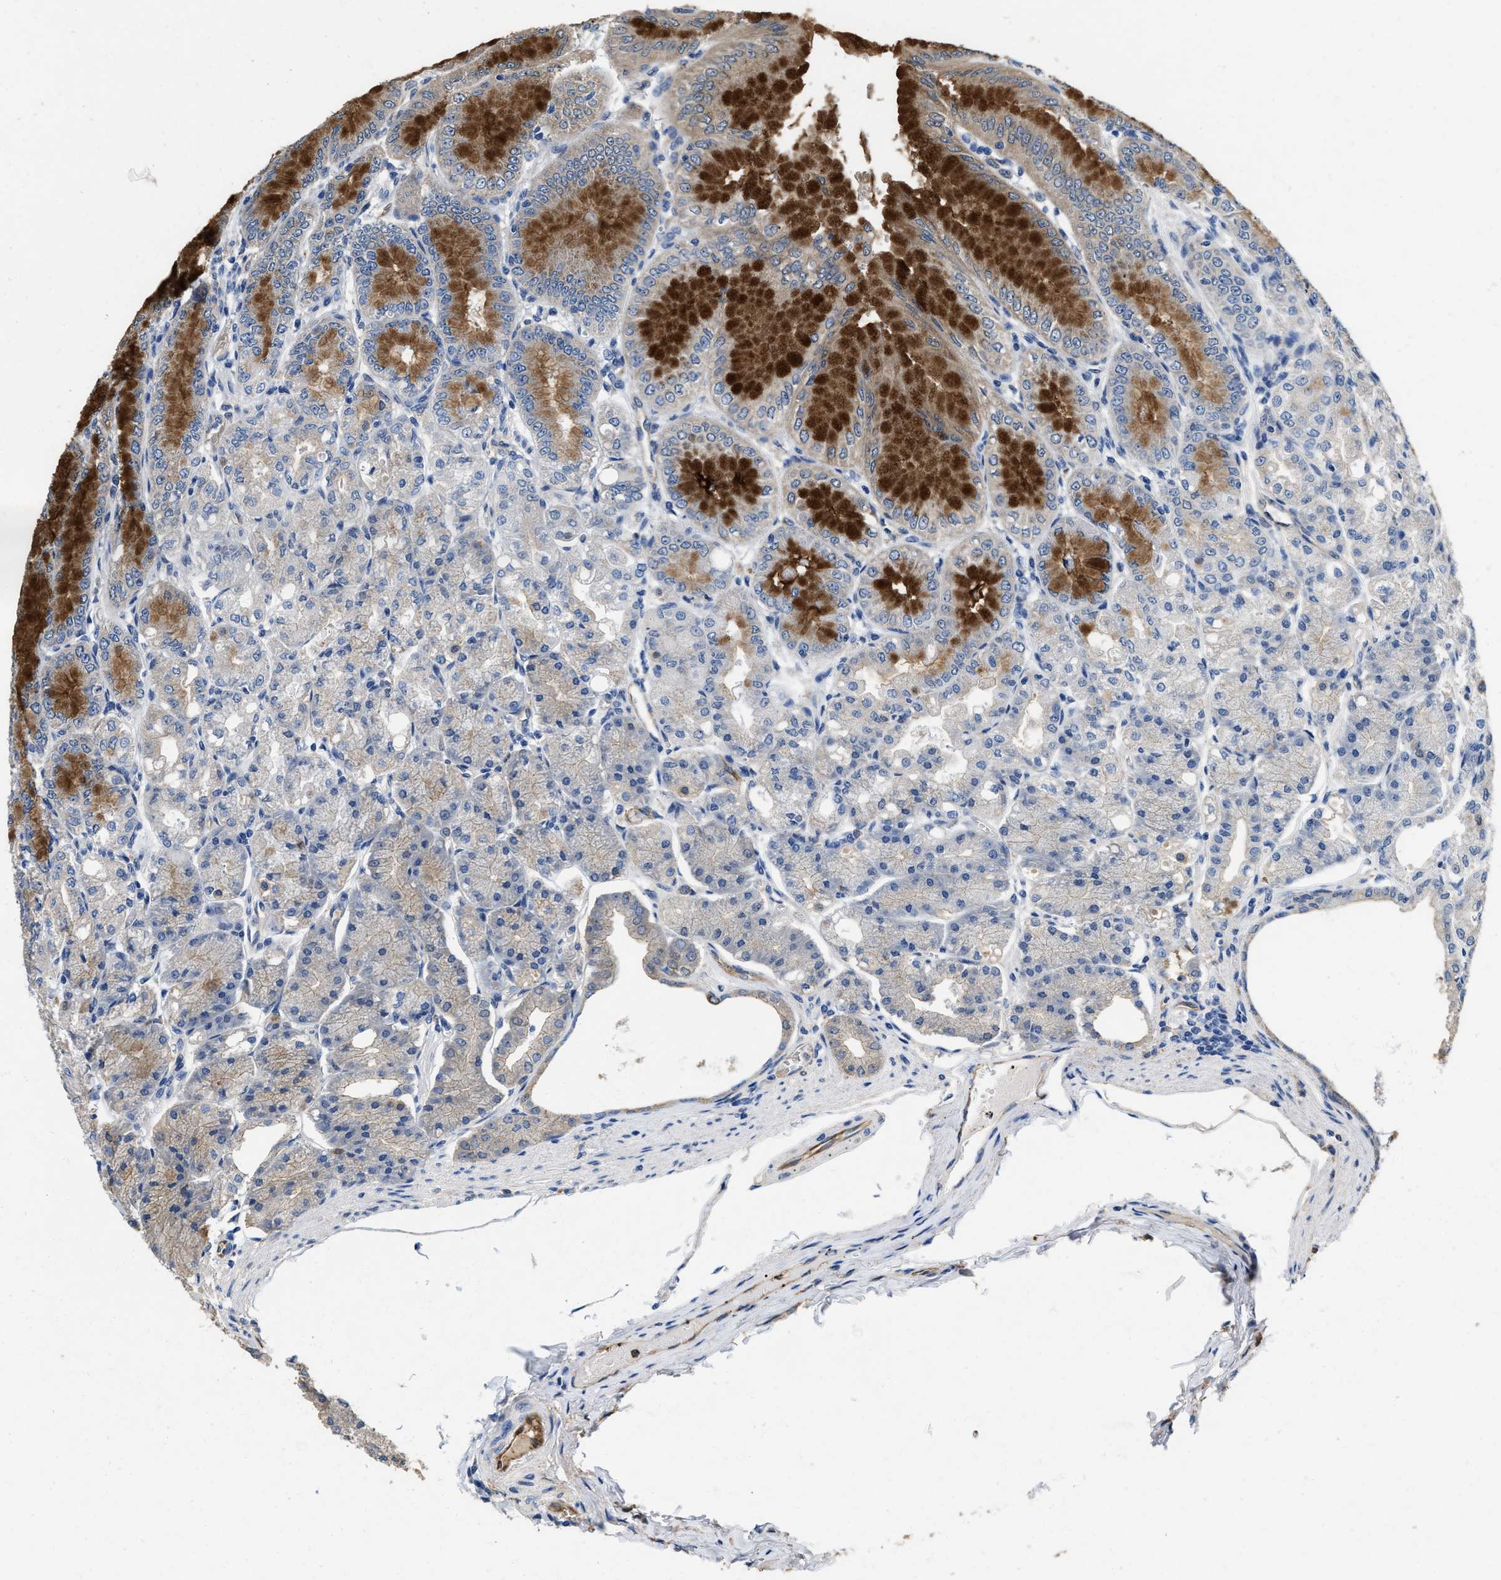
{"staining": {"intensity": "strong", "quantity": "25%-75%", "location": "cytoplasmic/membranous"}, "tissue": "stomach", "cell_type": "Glandular cells", "image_type": "normal", "snomed": [{"axis": "morphology", "description": "Normal tissue, NOS"}, {"axis": "topography", "description": "Stomach, lower"}], "caption": "This image displays IHC staining of benign human stomach, with high strong cytoplasmic/membranous positivity in about 25%-75% of glandular cells.", "gene": "PEG10", "patient": {"sex": "male", "age": 71}}